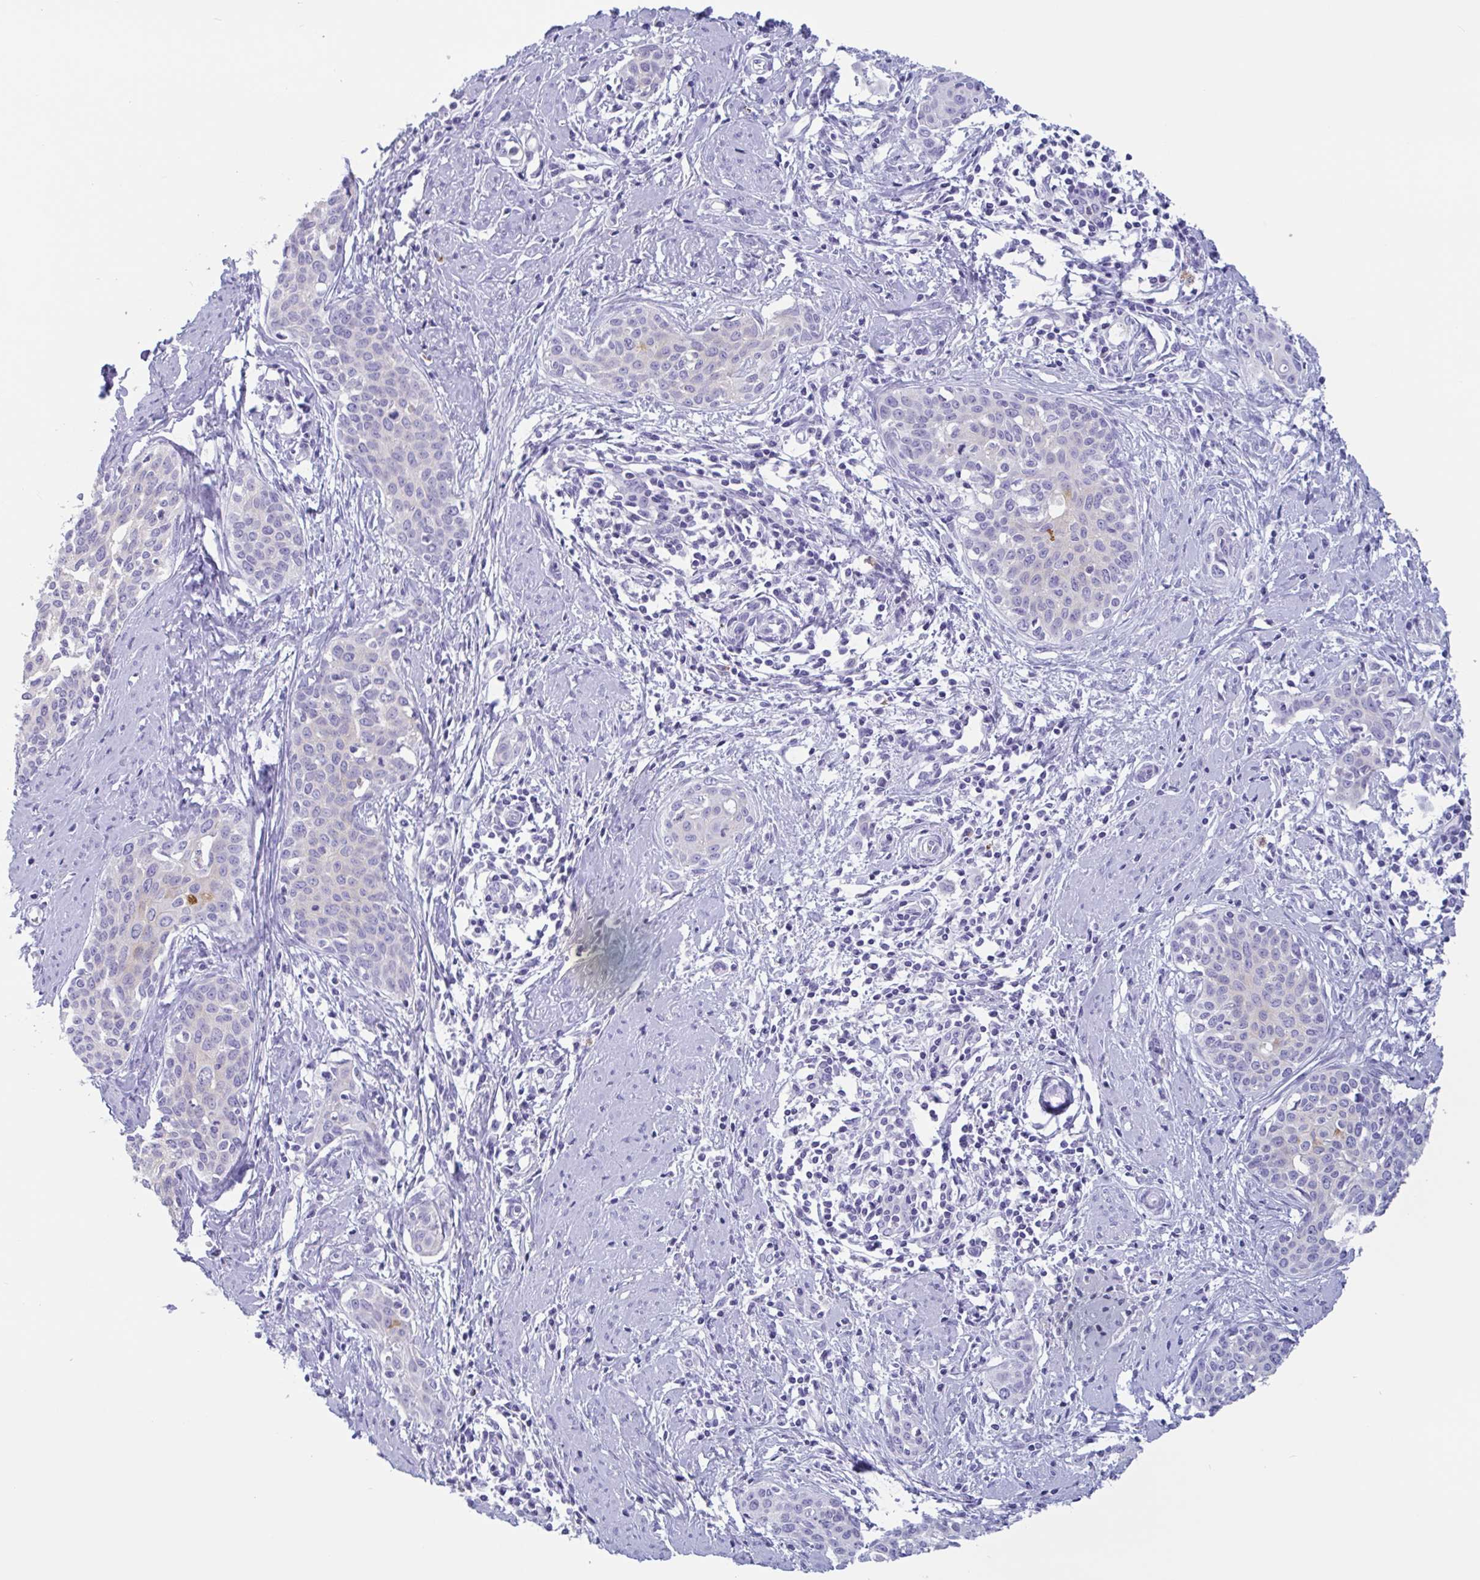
{"staining": {"intensity": "moderate", "quantity": "<25%", "location": "cytoplasmic/membranous"}, "tissue": "cervical cancer", "cell_type": "Tumor cells", "image_type": "cancer", "snomed": [{"axis": "morphology", "description": "Squamous cell carcinoma, NOS"}, {"axis": "topography", "description": "Cervix"}], "caption": "Protein staining demonstrates moderate cytoplasmic/membranous expression in approximately <25% of tumor cells in cervical squamous cell carcinoma.", "gene": "DTWD2", "patient": {"sex": "female", "age": 46}}